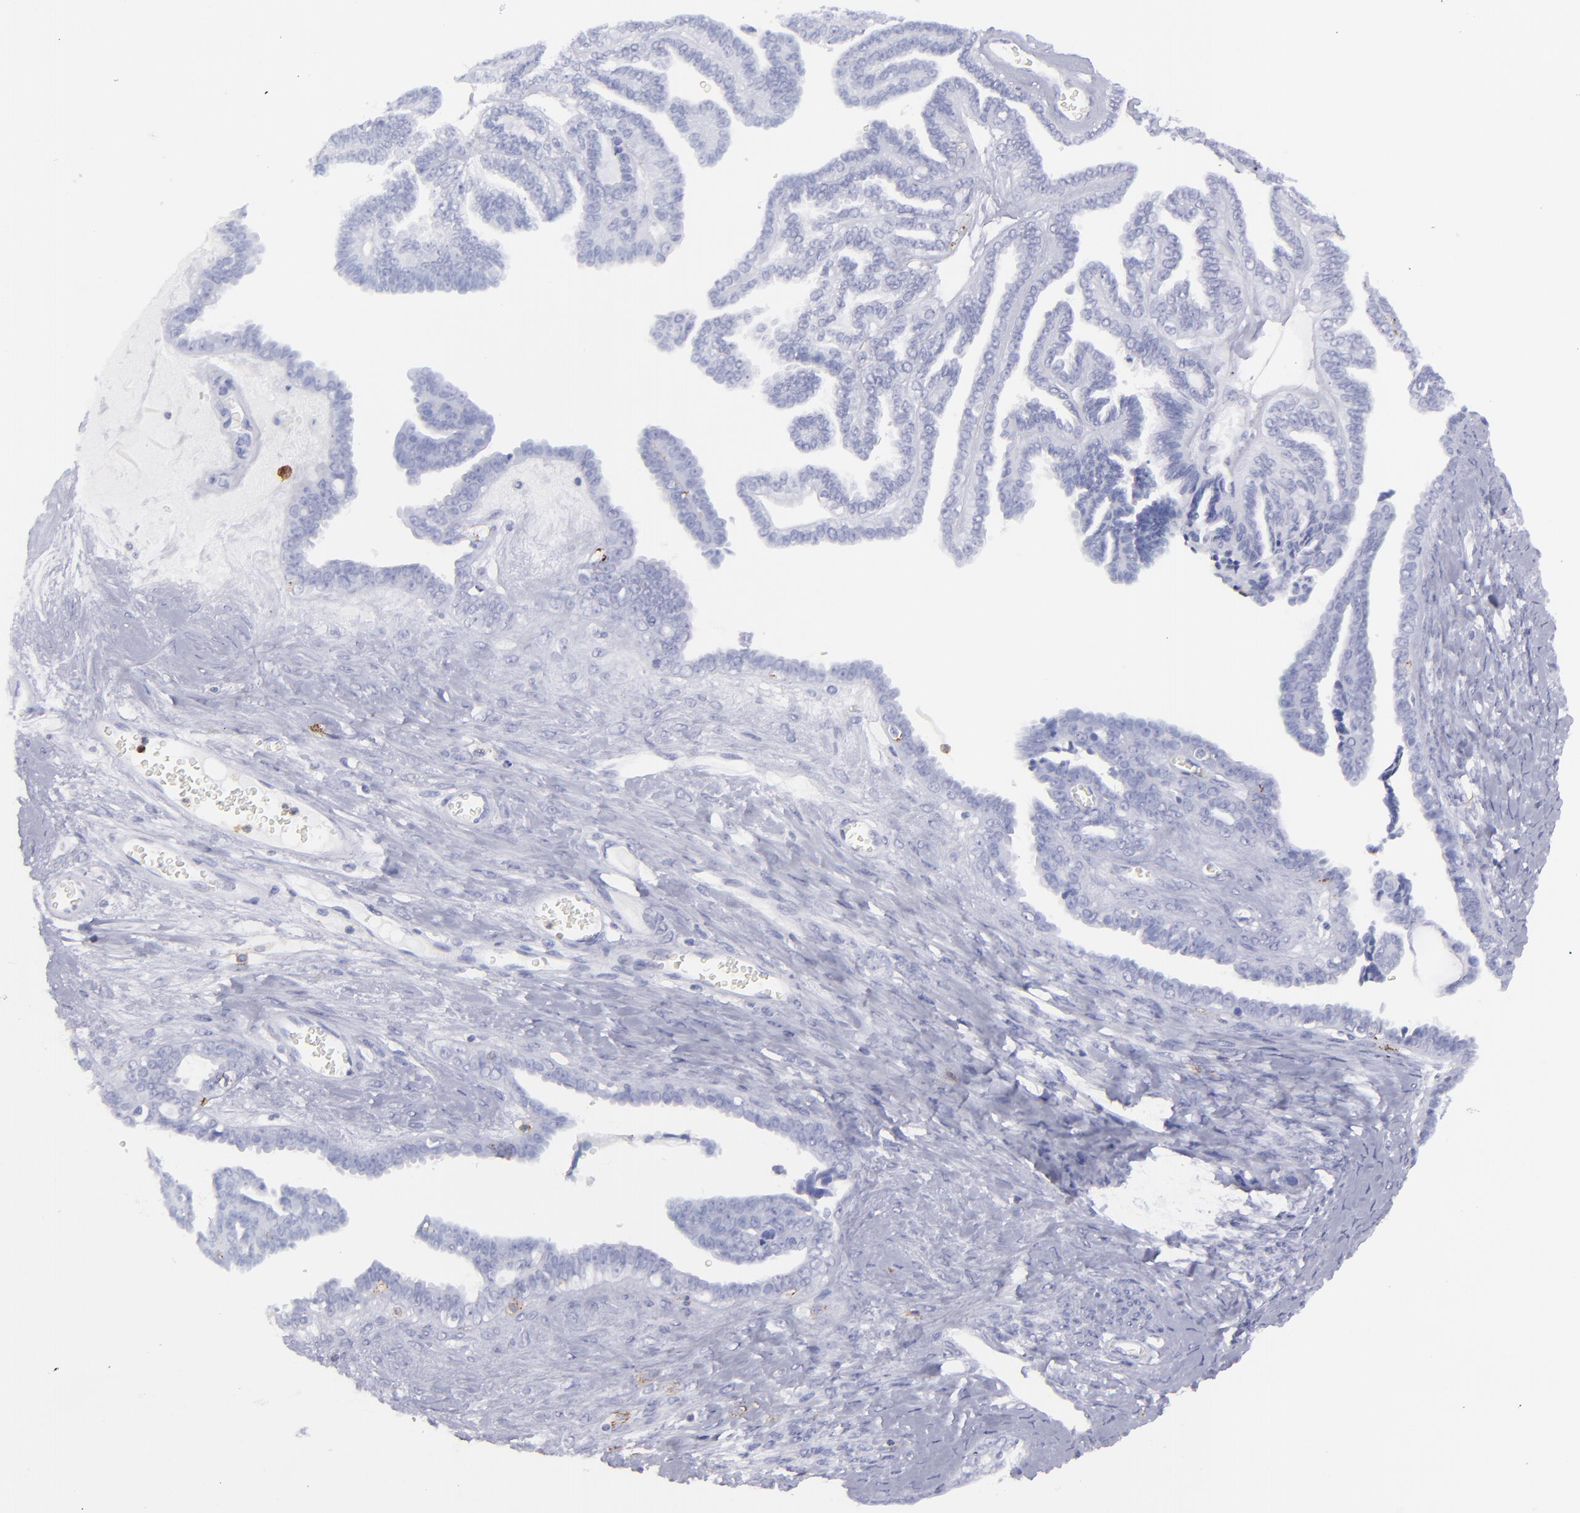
{"staining": {"intensity": "negative", "quantity": "none", "location": "none"}, "tissue": "ovarian cancer", "cell_type": "Tumor cells", "image_type": "cancer", "snomed": [{"axis": "morphology", "description": "Cystadenocarcinoma, serous, NOS"}, {"axis": "topography", "description": "Ovary"}], "caption": "Micrograph shows no significant protein positivity in tumor cells of serous cystadenocarcinoma (ovarian).", "gene": "SELPLG", "patient": {"sex": "female", "age": 71}}